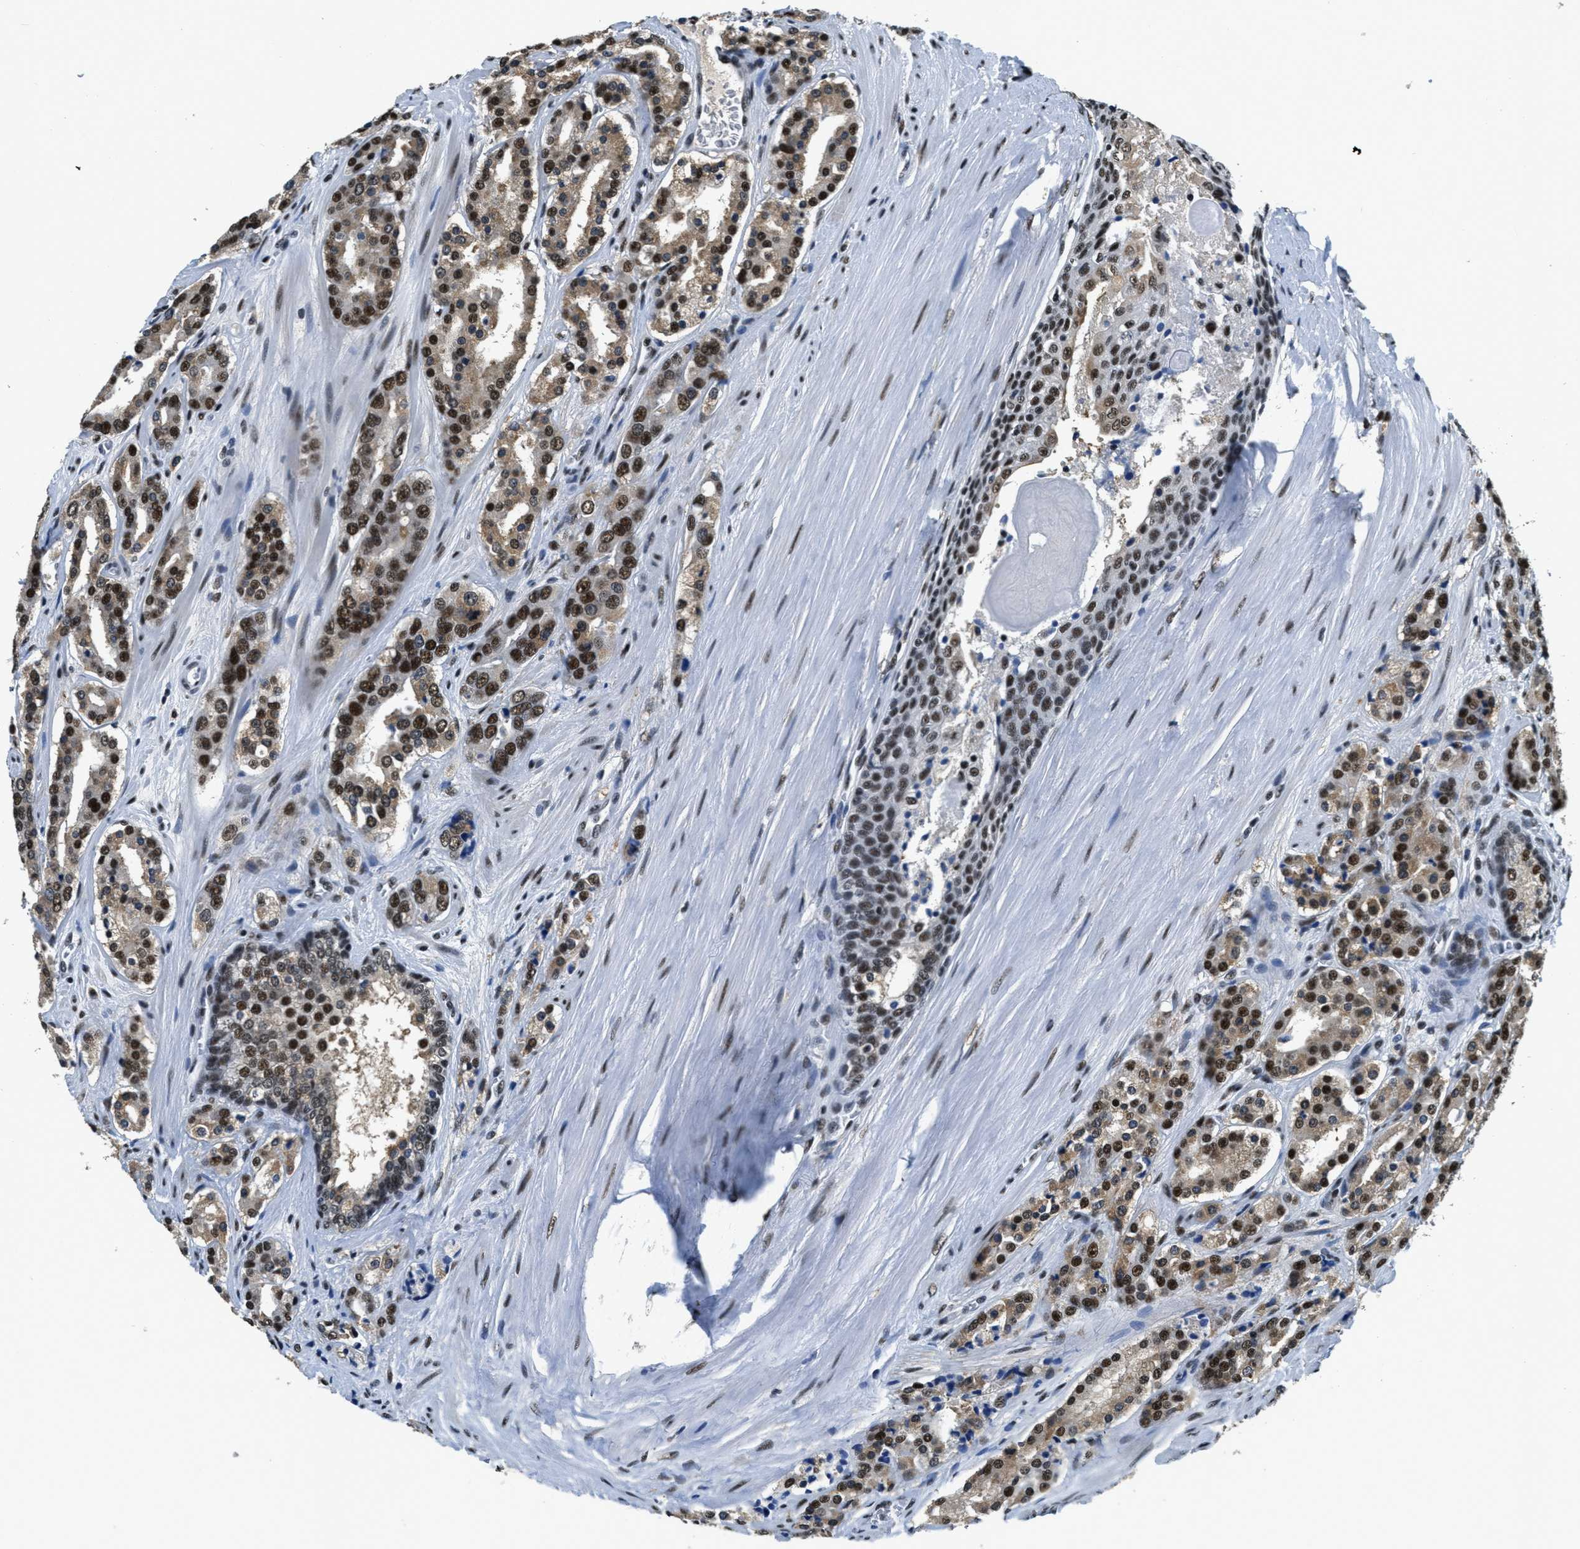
{"staining": {"intensity": "strong", "quantity": ">75%", "location": "nuclear"}, "tissue": "prostate cancer", "cell_type": "Tumor cells", "image_type": "cancer", "snomed": [{"axis": "morphology", "description": "Adenocarcinoma, High grade"}, {"axis": "topography", "description": "Prostate"}], "caption": "Immunohistochemical staining of adenocarcinoma (high-grade) (prostate) shows high levels of strong nuclear protein staining in approximately >75% of tumor cells.", "gene": "SSB", "patient": {"sex": "male", "age": 60}}